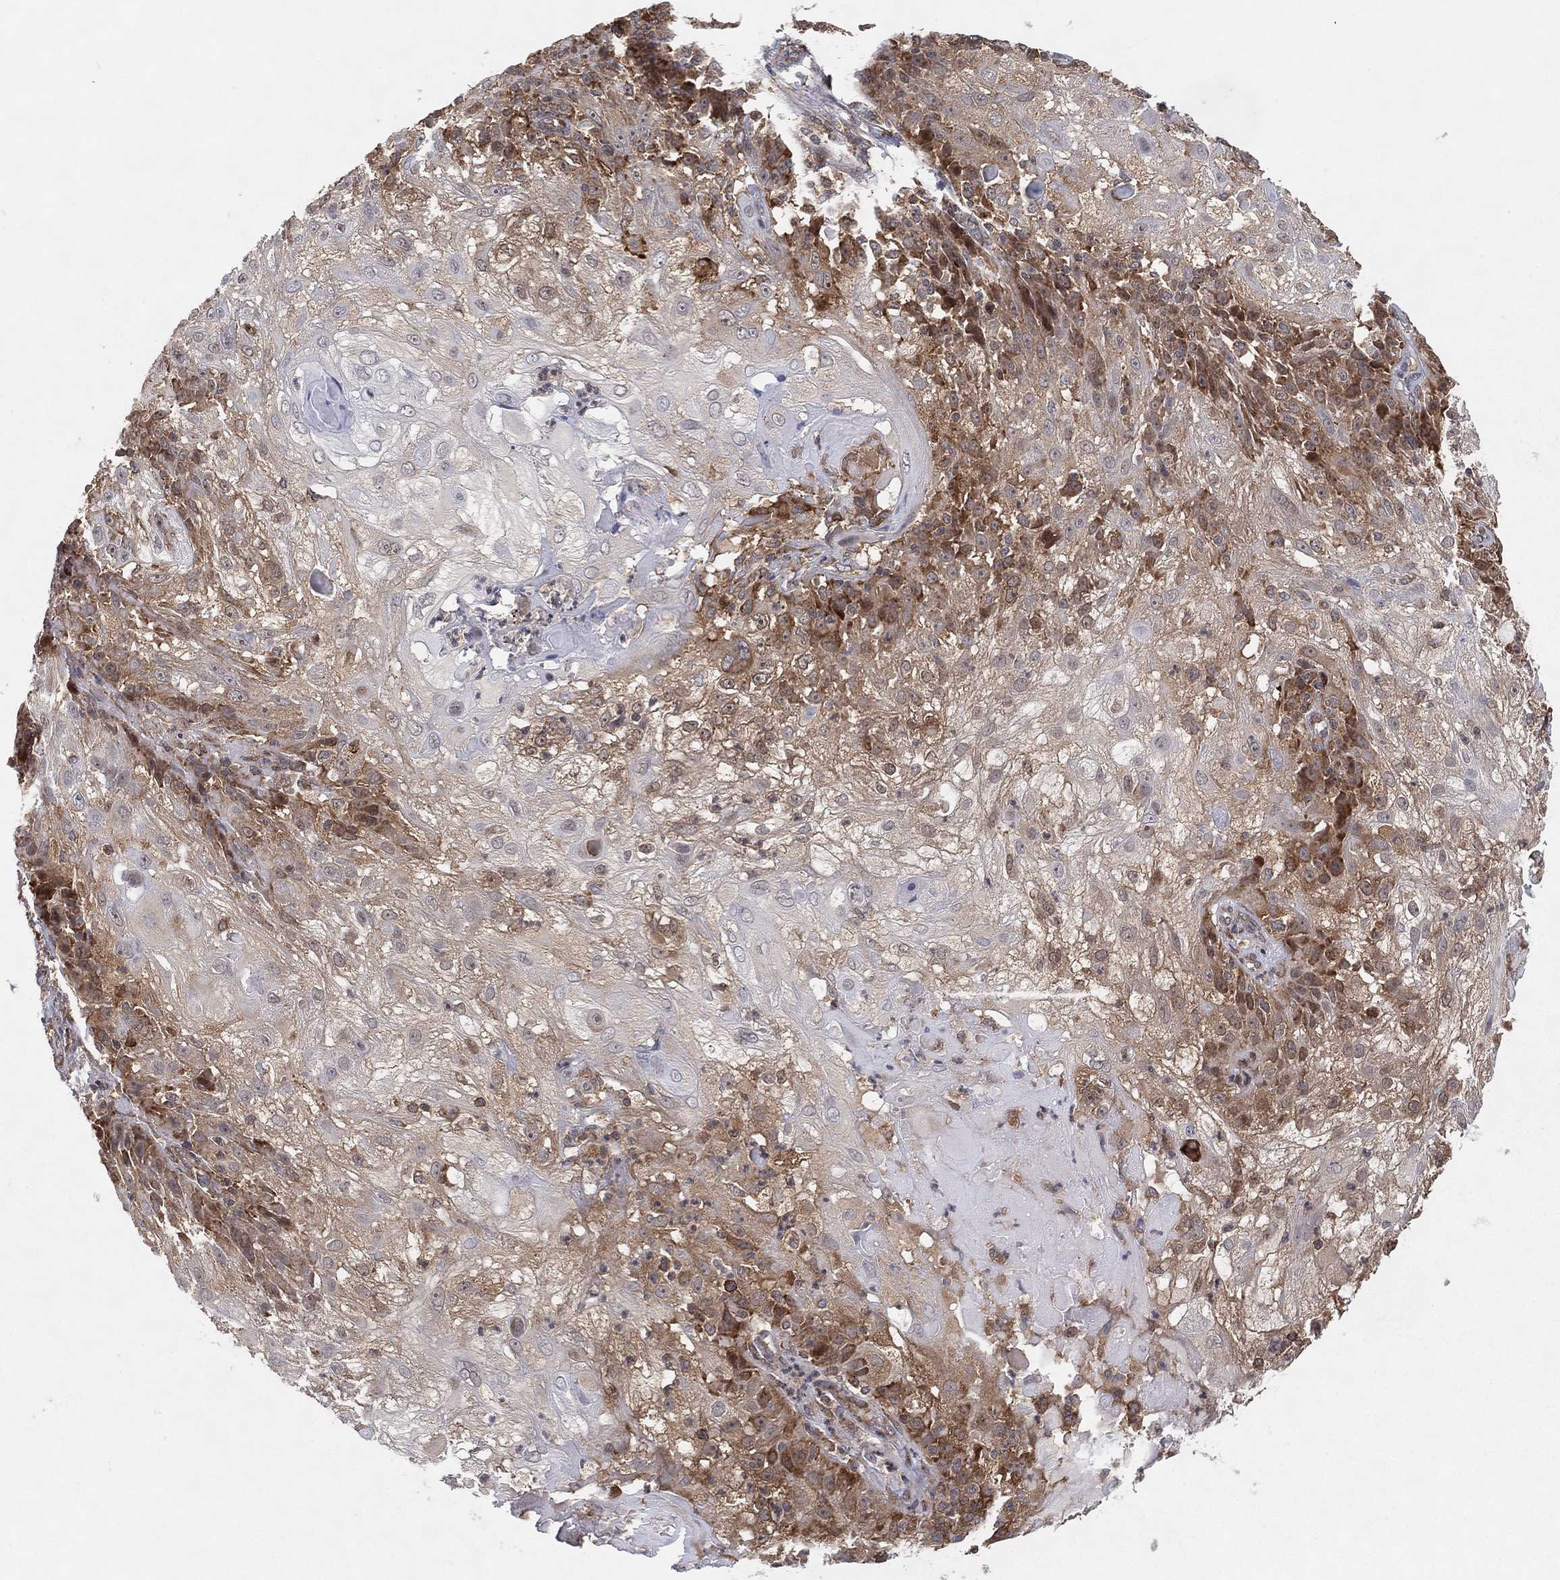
{"staining": {"intensity": "strong", "quantity": "<25%", "location": "cytoplasmic/membranous"}, "tissue": "skin cancer", "cell_type": "Tumor cells", "image_type": "cancer", "snomed": [{"axis": "morphology", "description": "Normal tissue, NOS"}, {"axis": "morphology", "description": "Squamous cell carcinoma, NOS"}, {"axis": "topography", "description": "Skin"}], "caption": "The immunohistochemical stain shows strong cytoplasmic/membranous expression in tumor cells of skin cancer tissue.", "gene": "TMTC4", "patient": {"sex": "female", "age": 83}}